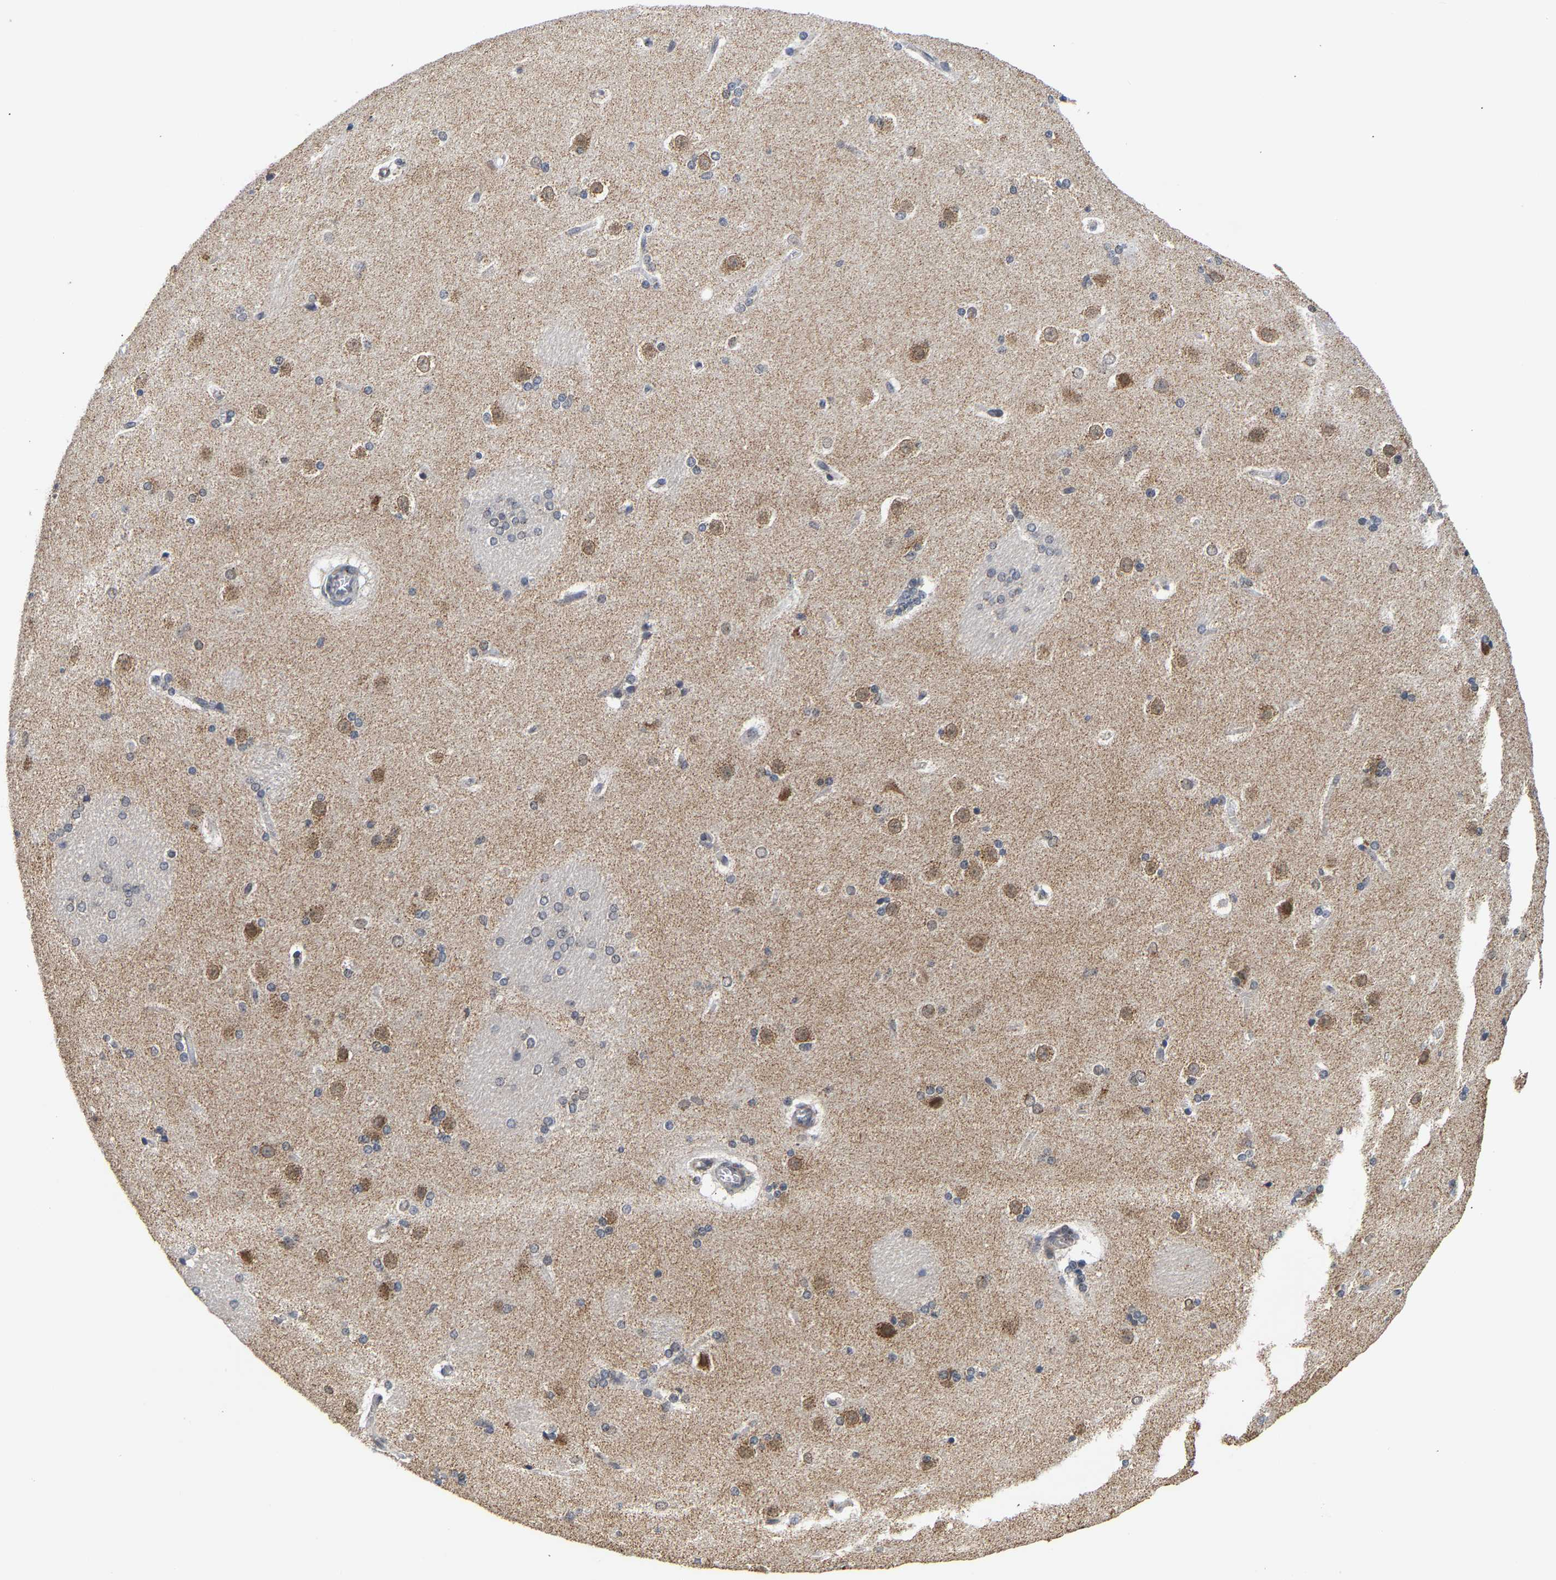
{"staining": {"intensity": "moderate", "quantity": "<25%", "location": "cytoplasmic/membranous"}, "tissue": "caudate", "cell_type": "Glial cells", "image_type": "normal", "snomed": [{"axis": "morphology", "description": "Normal tissue, NOS"}, {"axis": "topography", "description": "Lateral ventricle wall"}], "caption": "IHC (DAB (3,3'-diaminobenzidine)) staining of unremarkable caudate exhibits moderate cytoplasmic/membranous protein staining in about <25% of glial cells.", "gene": "PCNT", "patient": {"sex": "female", "age": 19}}